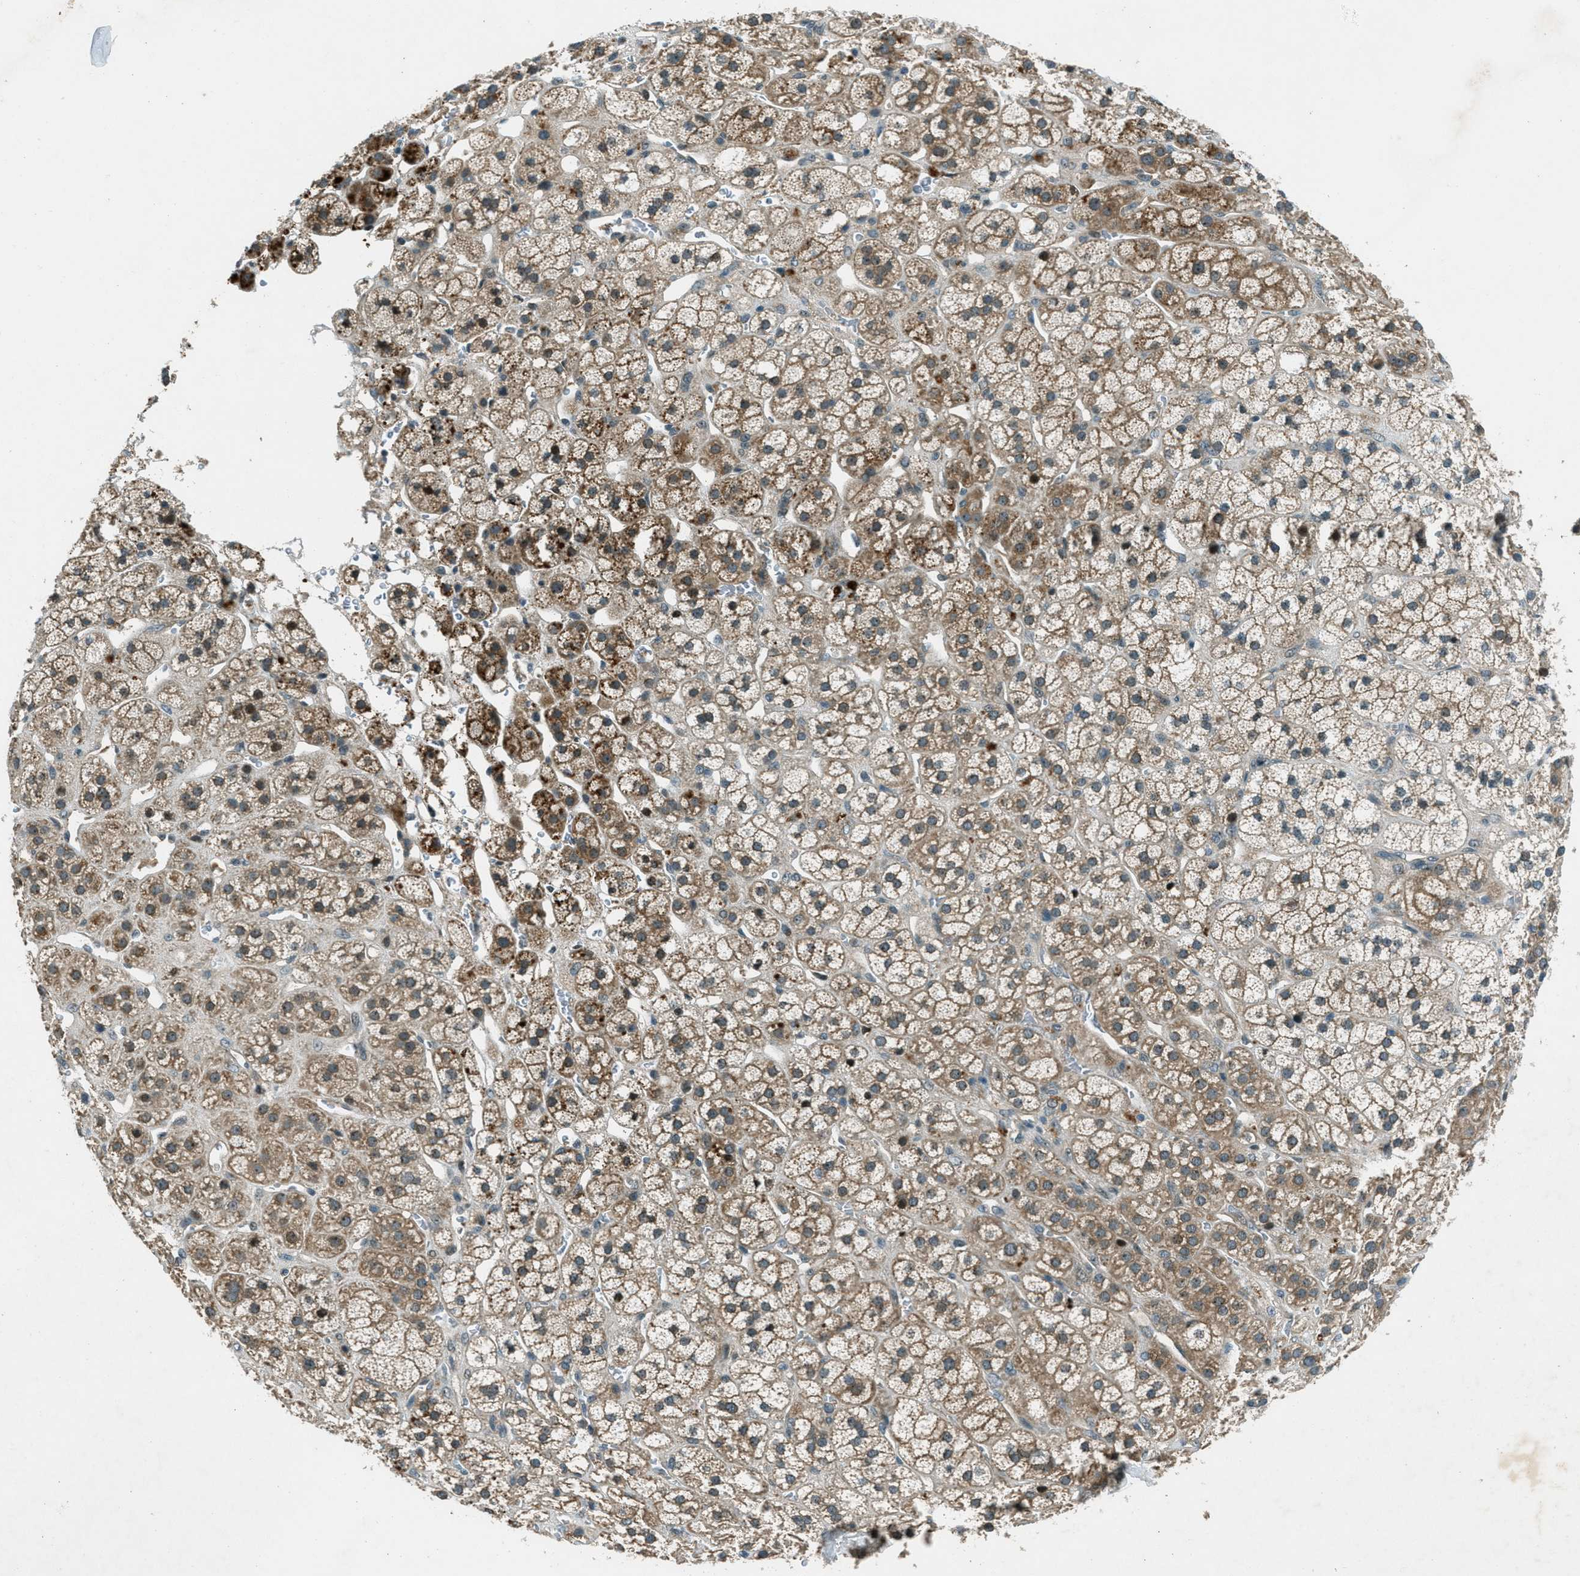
{"staining": {"intensity": "moderate", "quantity": ">75%", "location": "cytoplasmic/membranous,nuclear"}, "tissue": "adrenal gland", "cell_type": "Glandular cells", "image_type": "normal", "snomed": [{"axis": "morphology", "description": "Normal tissue, NOS"}, {"axis": "topography", "description": "Adrenal gland"}], "caption": "DAB (3,3'-diaminobenzidine) immunohistochemical staining of normal human adrenal gland shows moderate cytoplasmic/membranous,nuclear protein staining in about >75% of glandular cells. (DAB = brown stain, brightfield microscopy at high magnification).", "gene": "STK11", "patient": {"sex": "male", "age": 56}}